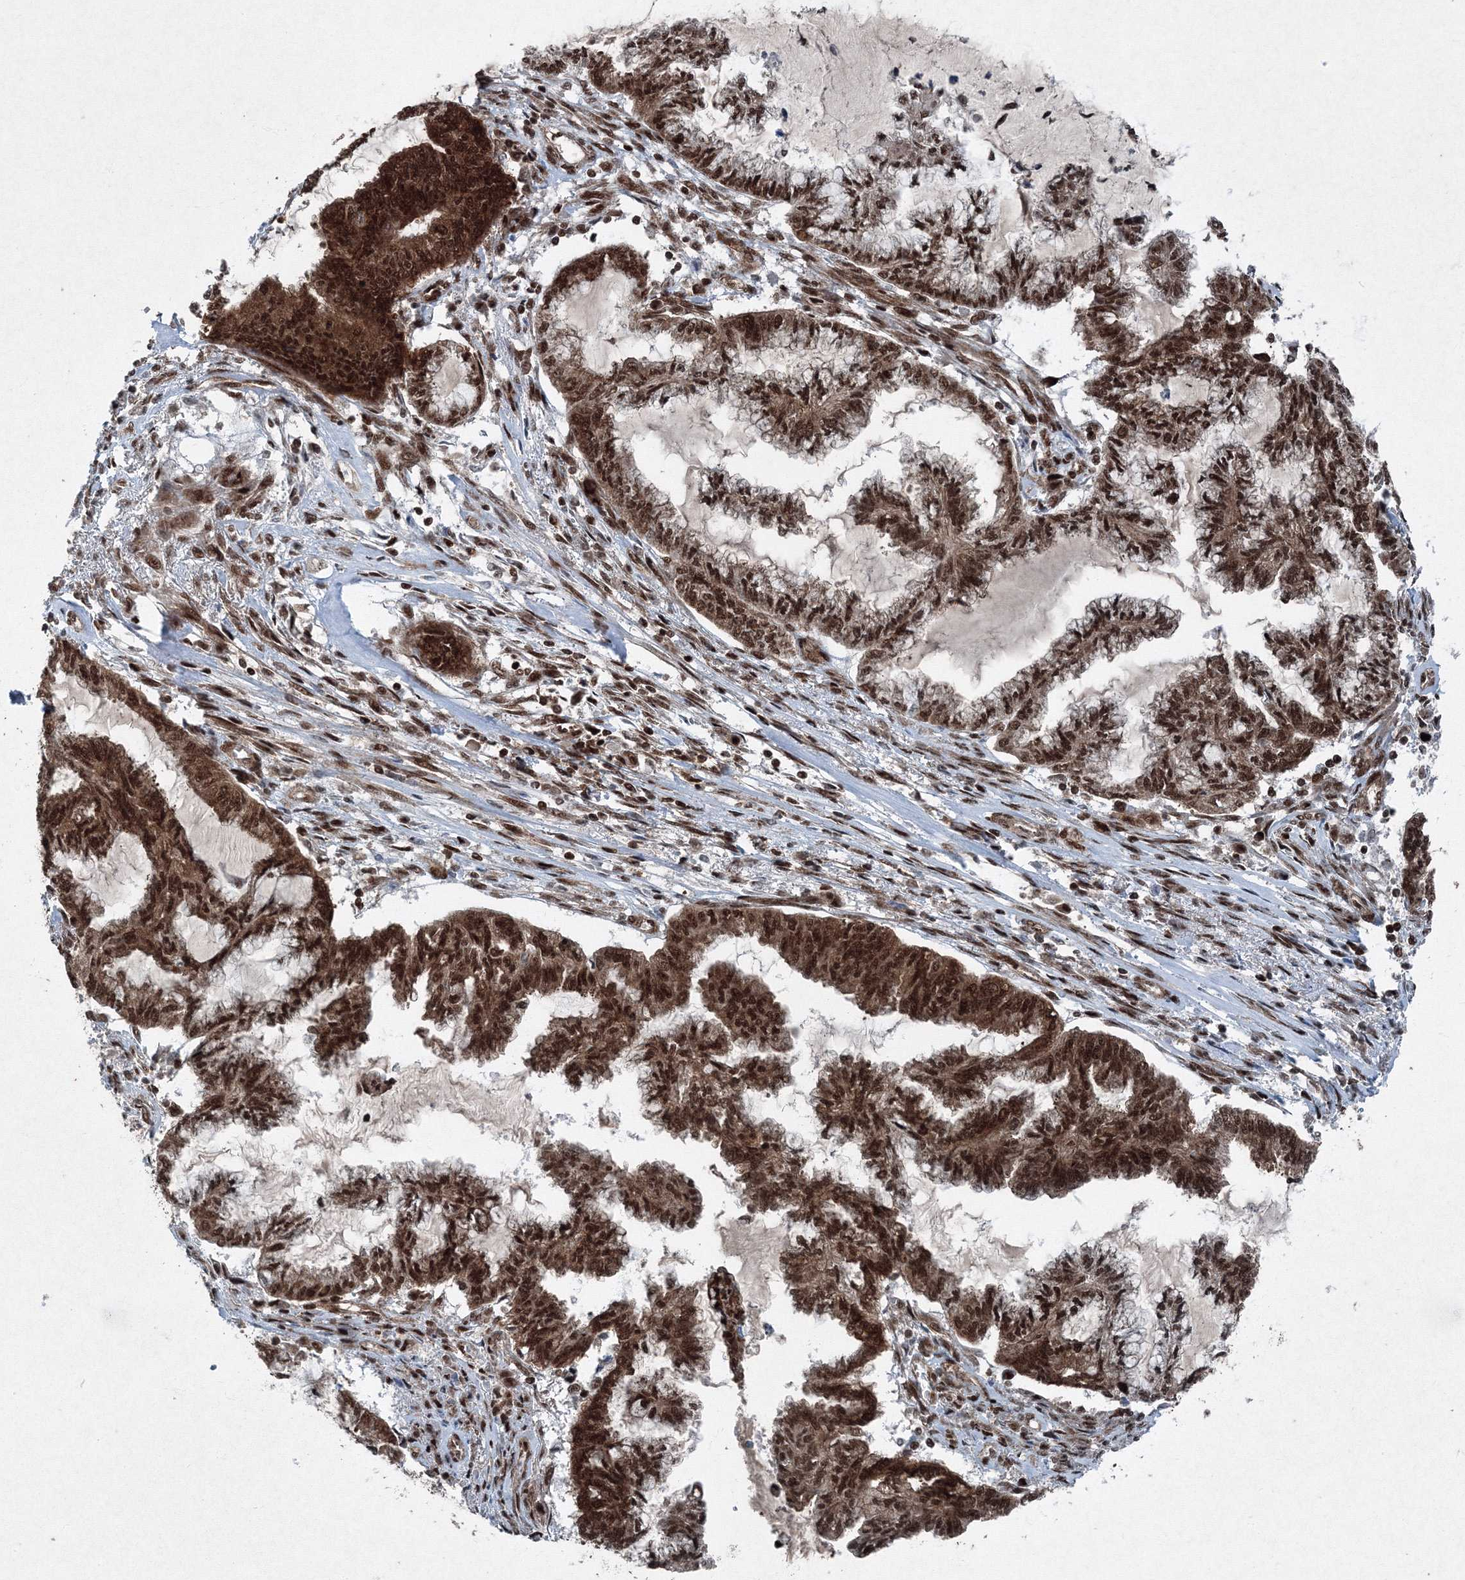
{"staining": {"intensity": "strong", "quantity": ">75%", "location": "cytoplasmic/membranous,nuclear"}, "tissue": "endometrial cancer", "cell_type": "Tumor cells", "image_type": "cancer", "snomed": [{"axis": "morphology", "description": "Adenocarcinoma, NOS"}, {"axis": "topography", "description": "Endometrium"}], "caption": "Human endometrial adenocarcinoma stained for a protein (brown) shows strong cytoplasmic/membranous and nuclear positive expression in approximately >75% of tumor cells.", "gene": "SNRPC", "patient": {"sex": "female", "age": 86}}